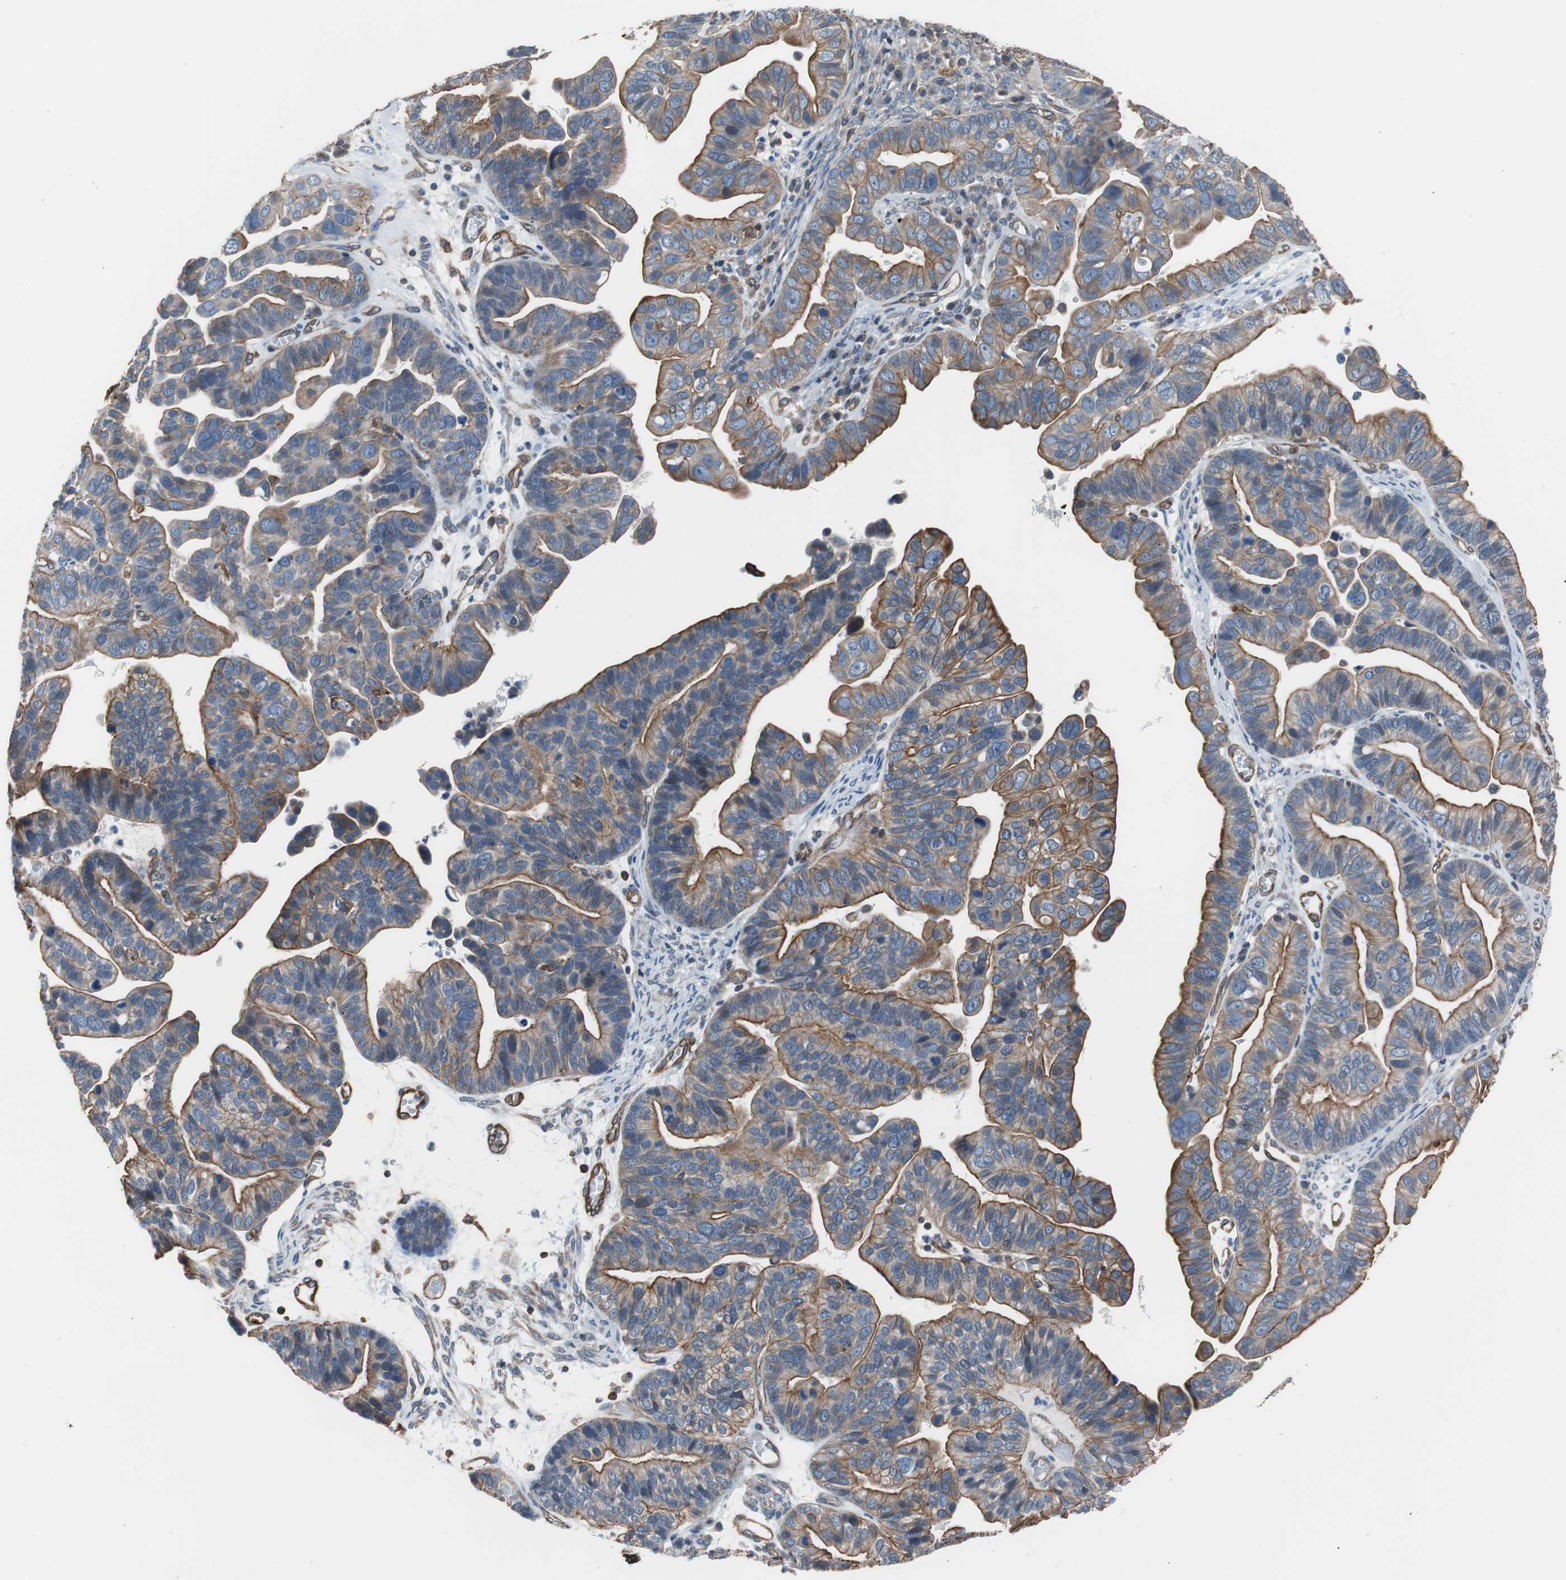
{"staining": {"intensity": "moderate", "quantity": "25%-75%", "location": "cytoplasmic/membranous"}, "tissue": "ovarian cancer", "cell_type": "Tumor cells", "image_type": "cancer", "snomed": [{"axis": "morphology", "description": "Cystadenocarcinoma, serous, NOS"}, {"axis": "topography", "description": "Ovary"}], "caption": "Moderate cytoplasmic/membranous protein expression is appreciated in approximately 25%-75% of tumor cells in ovarian serous cystadenocarcinoma.", "gene": "KIF3B", "patient": {"sex": "female", "age": 56}}